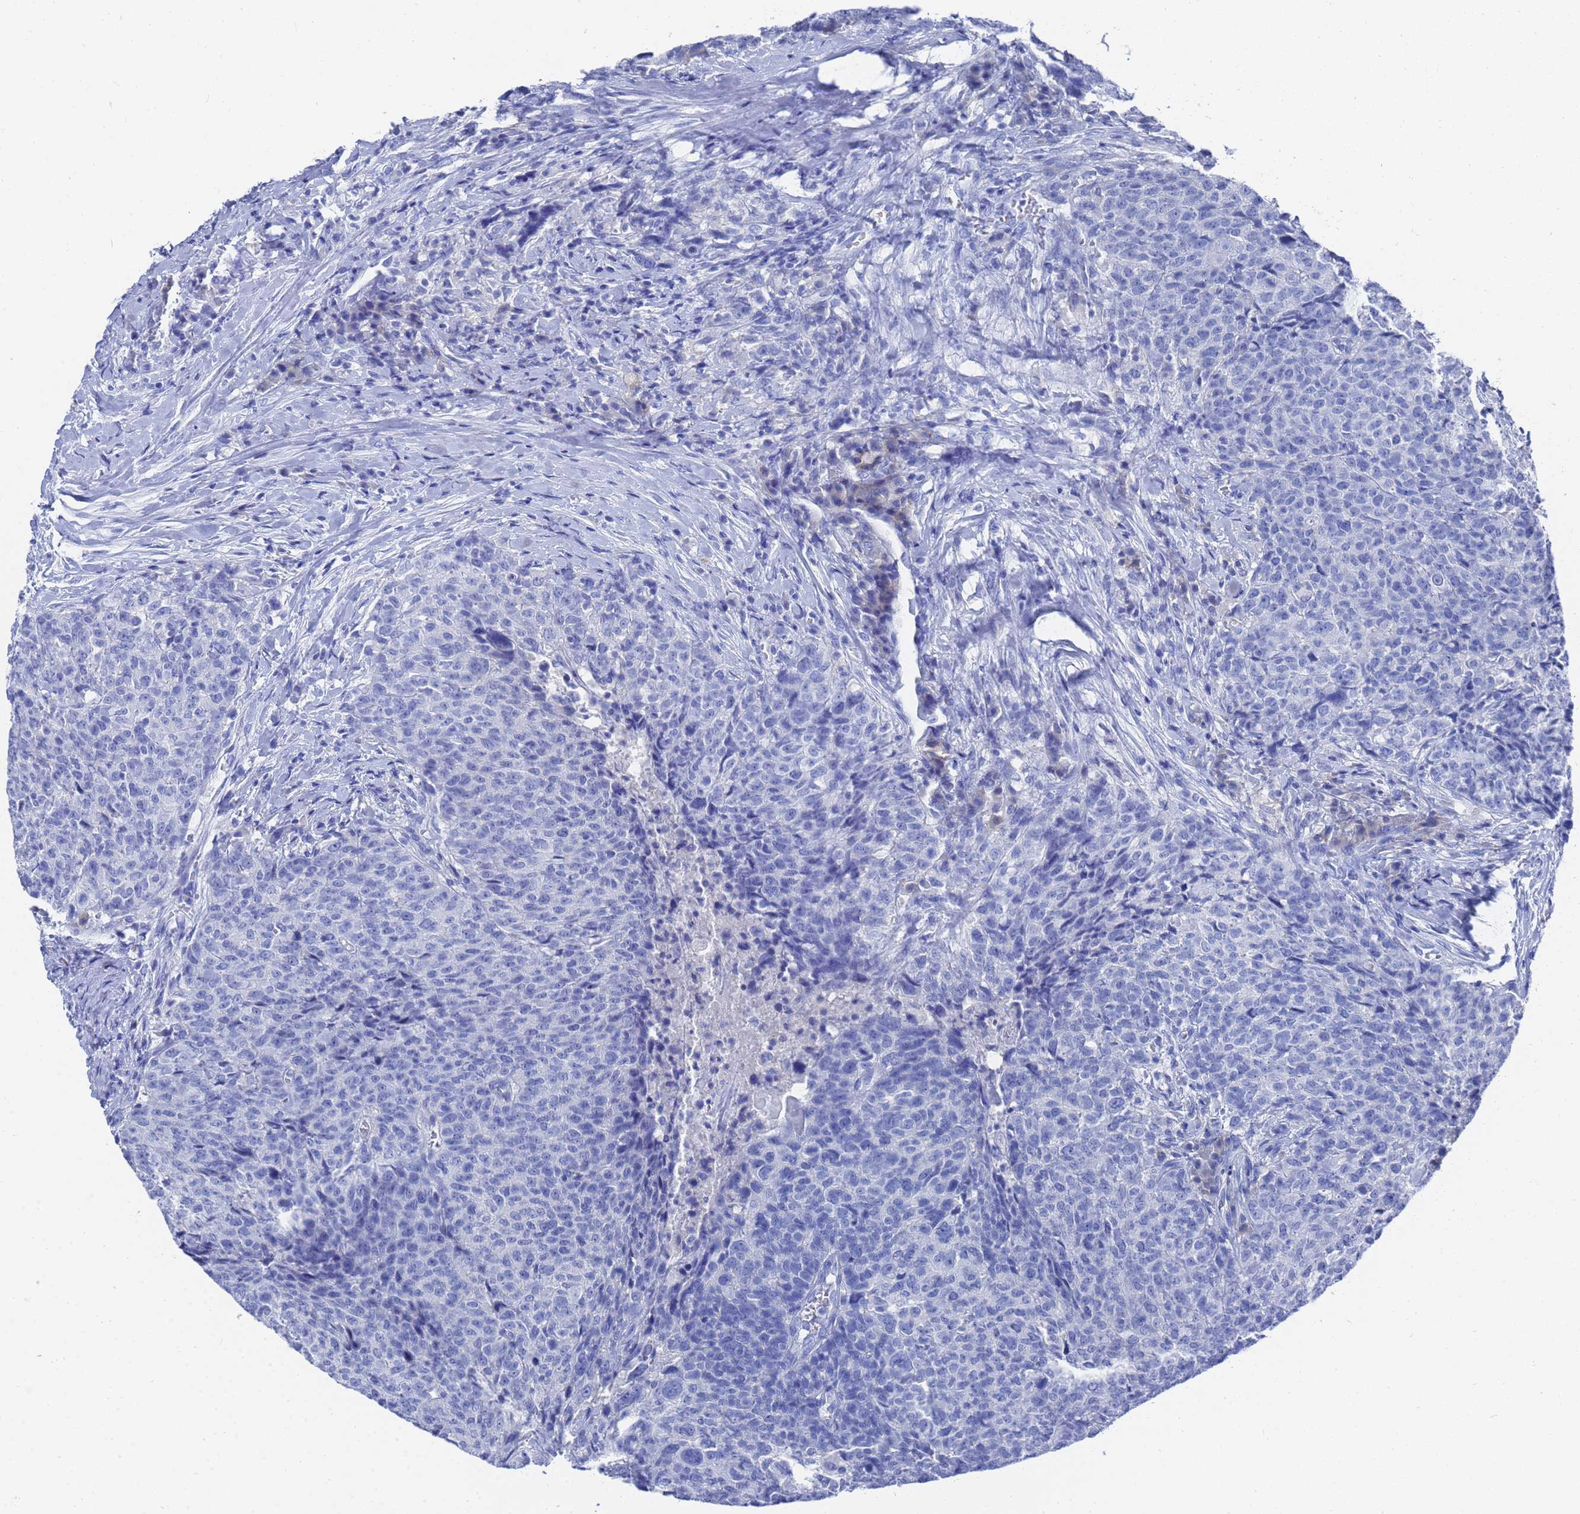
{"staining": {"intensity": "negative", "quantity": "none", "location": "none"}, "tissue": "head and neck cancer", "cell_type": "Tumor cells", "image_type": "cancer", "snomed": [{"axis": "morphology", "description": "Squamous cell carcinoma, NOS"}, {"axis": "topography", "description": "Head-Neck"}], "caption": "High power microscopy micrograph of an immunohistochemistry micrograph of head and neck cancer (squamous cell carcinoma), revealing no significant expression in tumor cells. The staining is performed using DAB (3,3'-diaminobenzidine) brown chromogen with nuclei counter-stained in using hematoxylin.", "gene": "GGT1", "patient": {"sex": "male", "age": 66}}